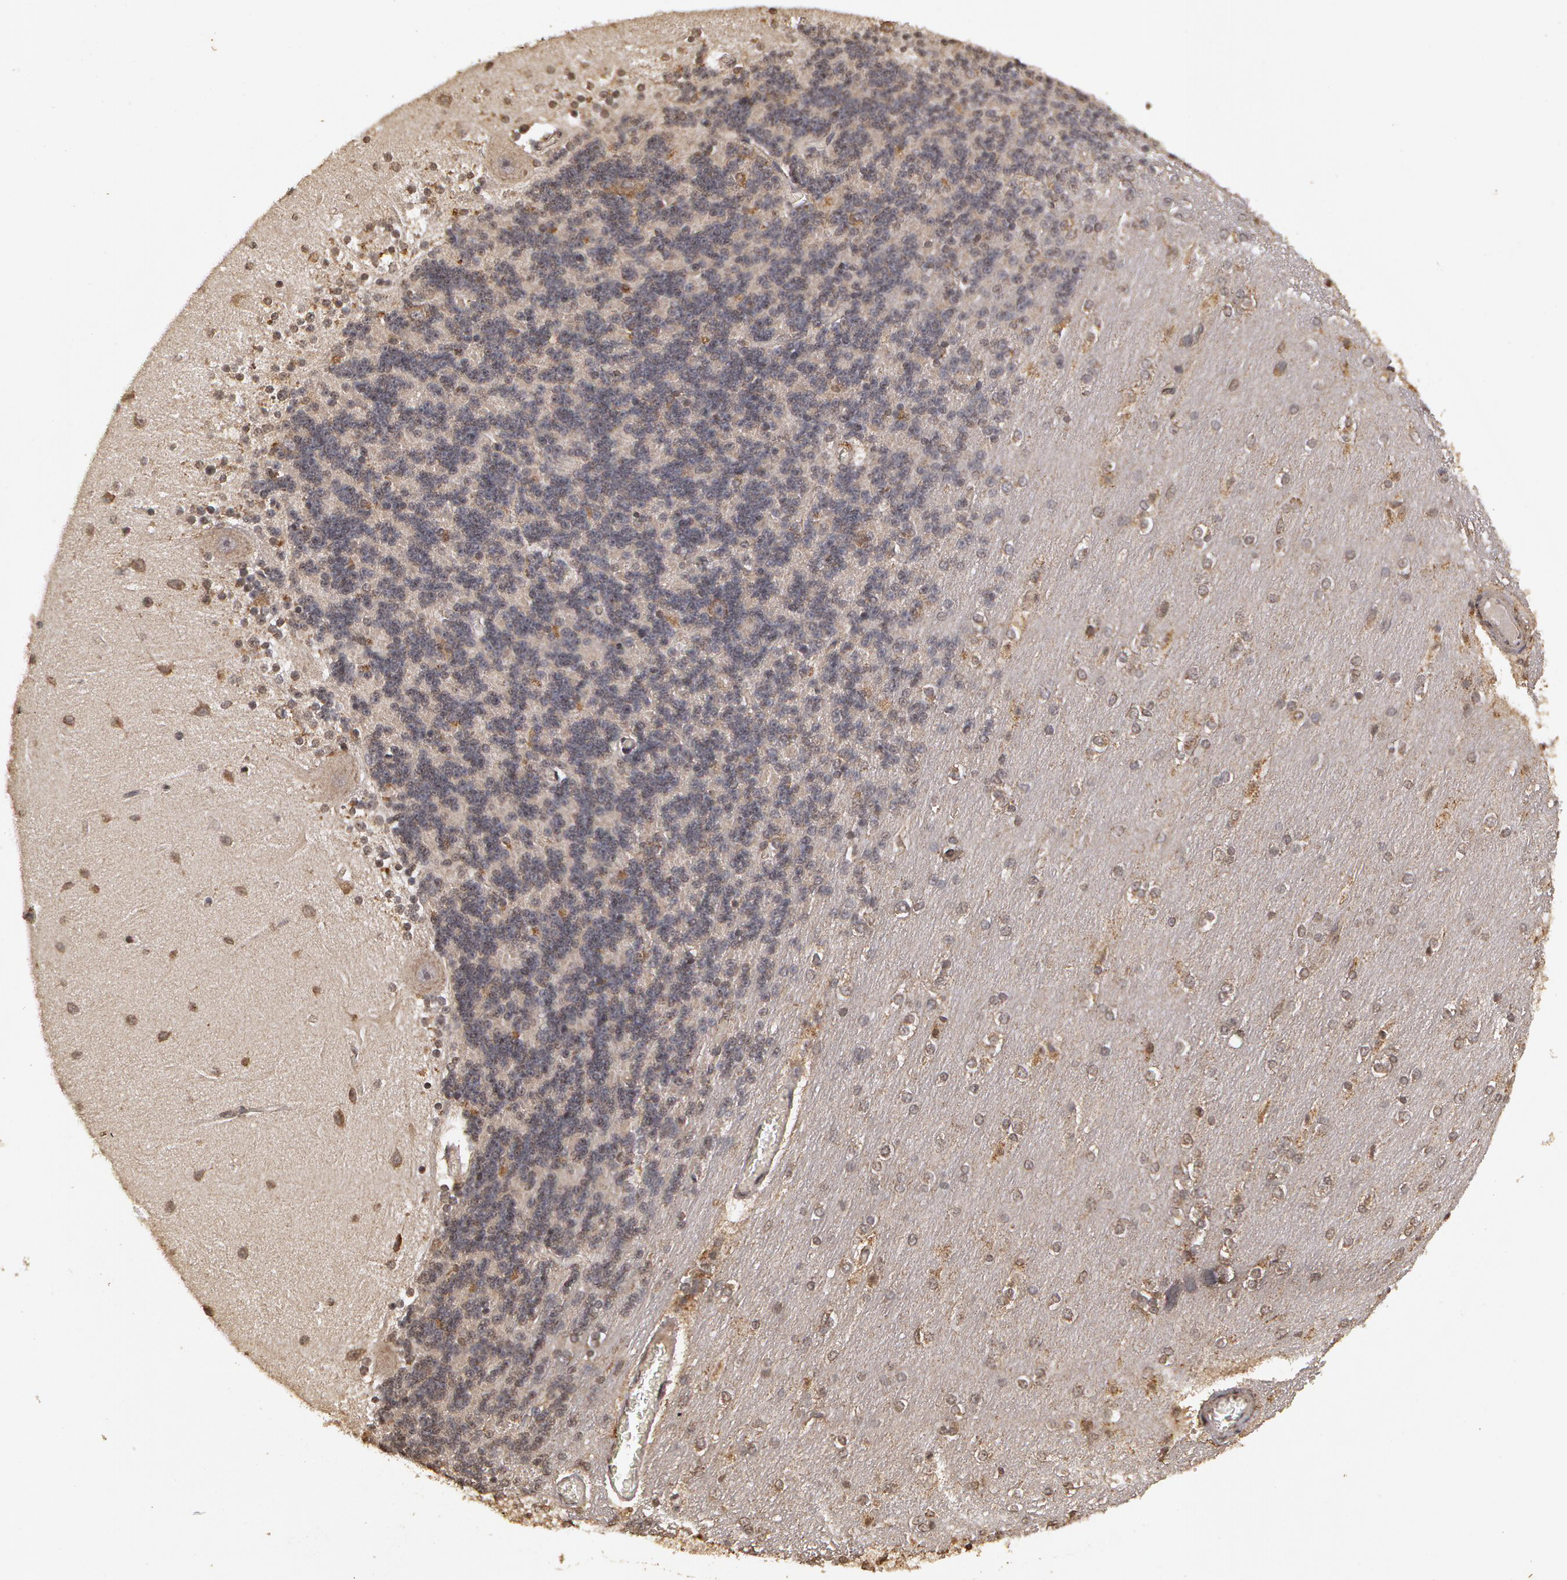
{"staining": {"intensity": "negative", "quantity": "none", "location": "none"}, "tissue": "cerebellum", "cell_type": "Cells in granular layer", "image_type": "normal", "snomed": [{"axis": "morphology", "description": "Normal tissue, NOS"}, {"axis": "topography", "description": "Cerebellum"}], "caption": "DAB (3,3'-diaminobenzidine) immunohistochemical staining of unremarkable cerebellum demonstrates no significant staining in cells in granular layer.", "gene": "CALR", "patient": {"sex": "female", "age": 54}}